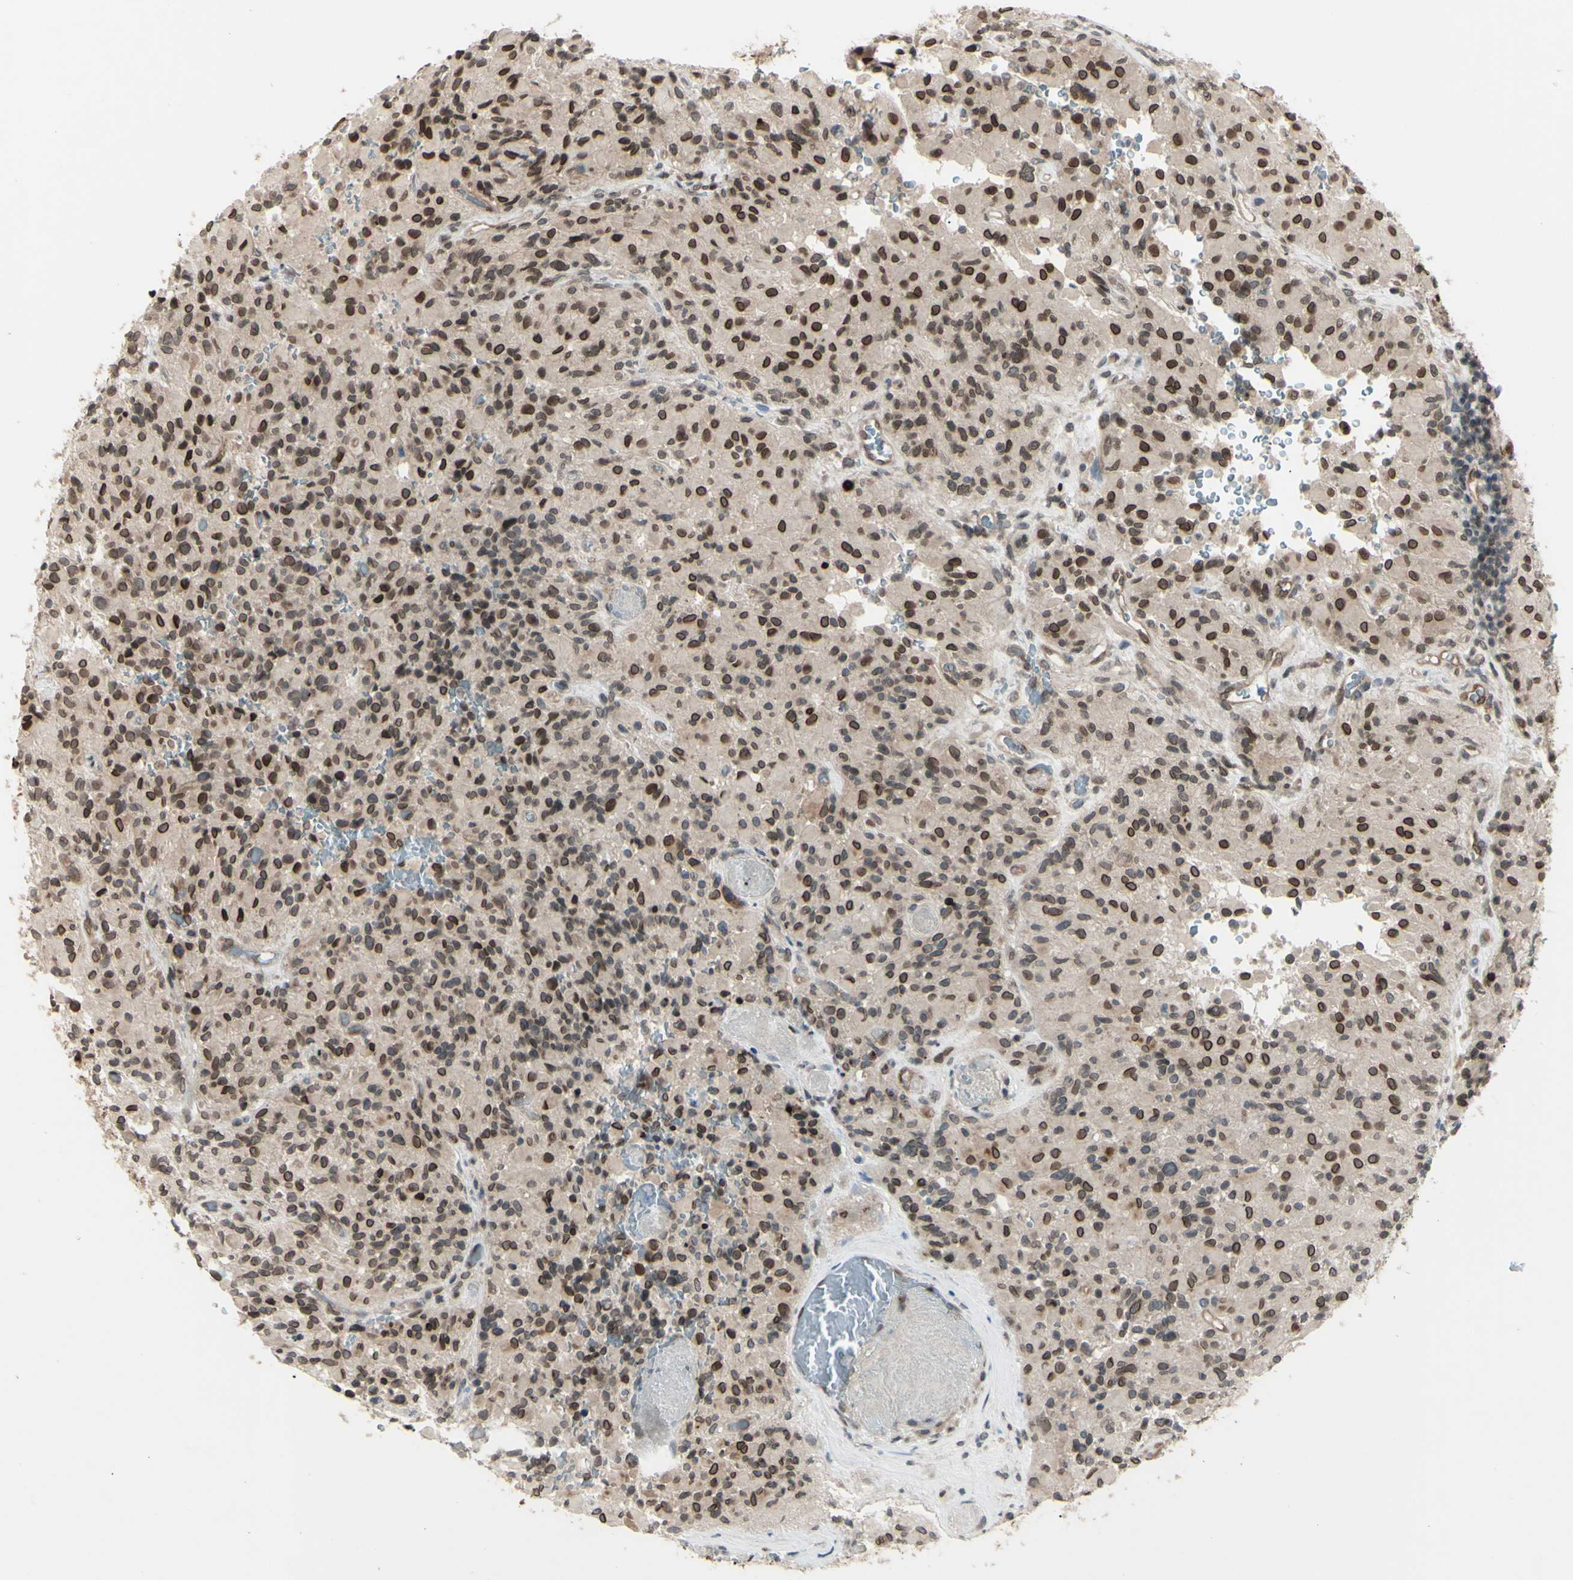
{"staining": {"intensity": "strong", "quantity": "25%-75%", "location": "nuclear"}, "tissue": "glioma", "cell_type": "Tumor cells", "image_type": "cancer", "snomed": [{"axis": "morphology", "description": "Glioma, malignant, High grade"}, {"axis": "topography", "description": "Brain"}], "caption": "Immunohistochemical staining of human high-grade glioma (malignant) displays high levels of strong nuclear positivity in approximately 25%-75% of tumor cells.", "gene": "MLF2", "patient": {"sex": "male", "age": 71}}